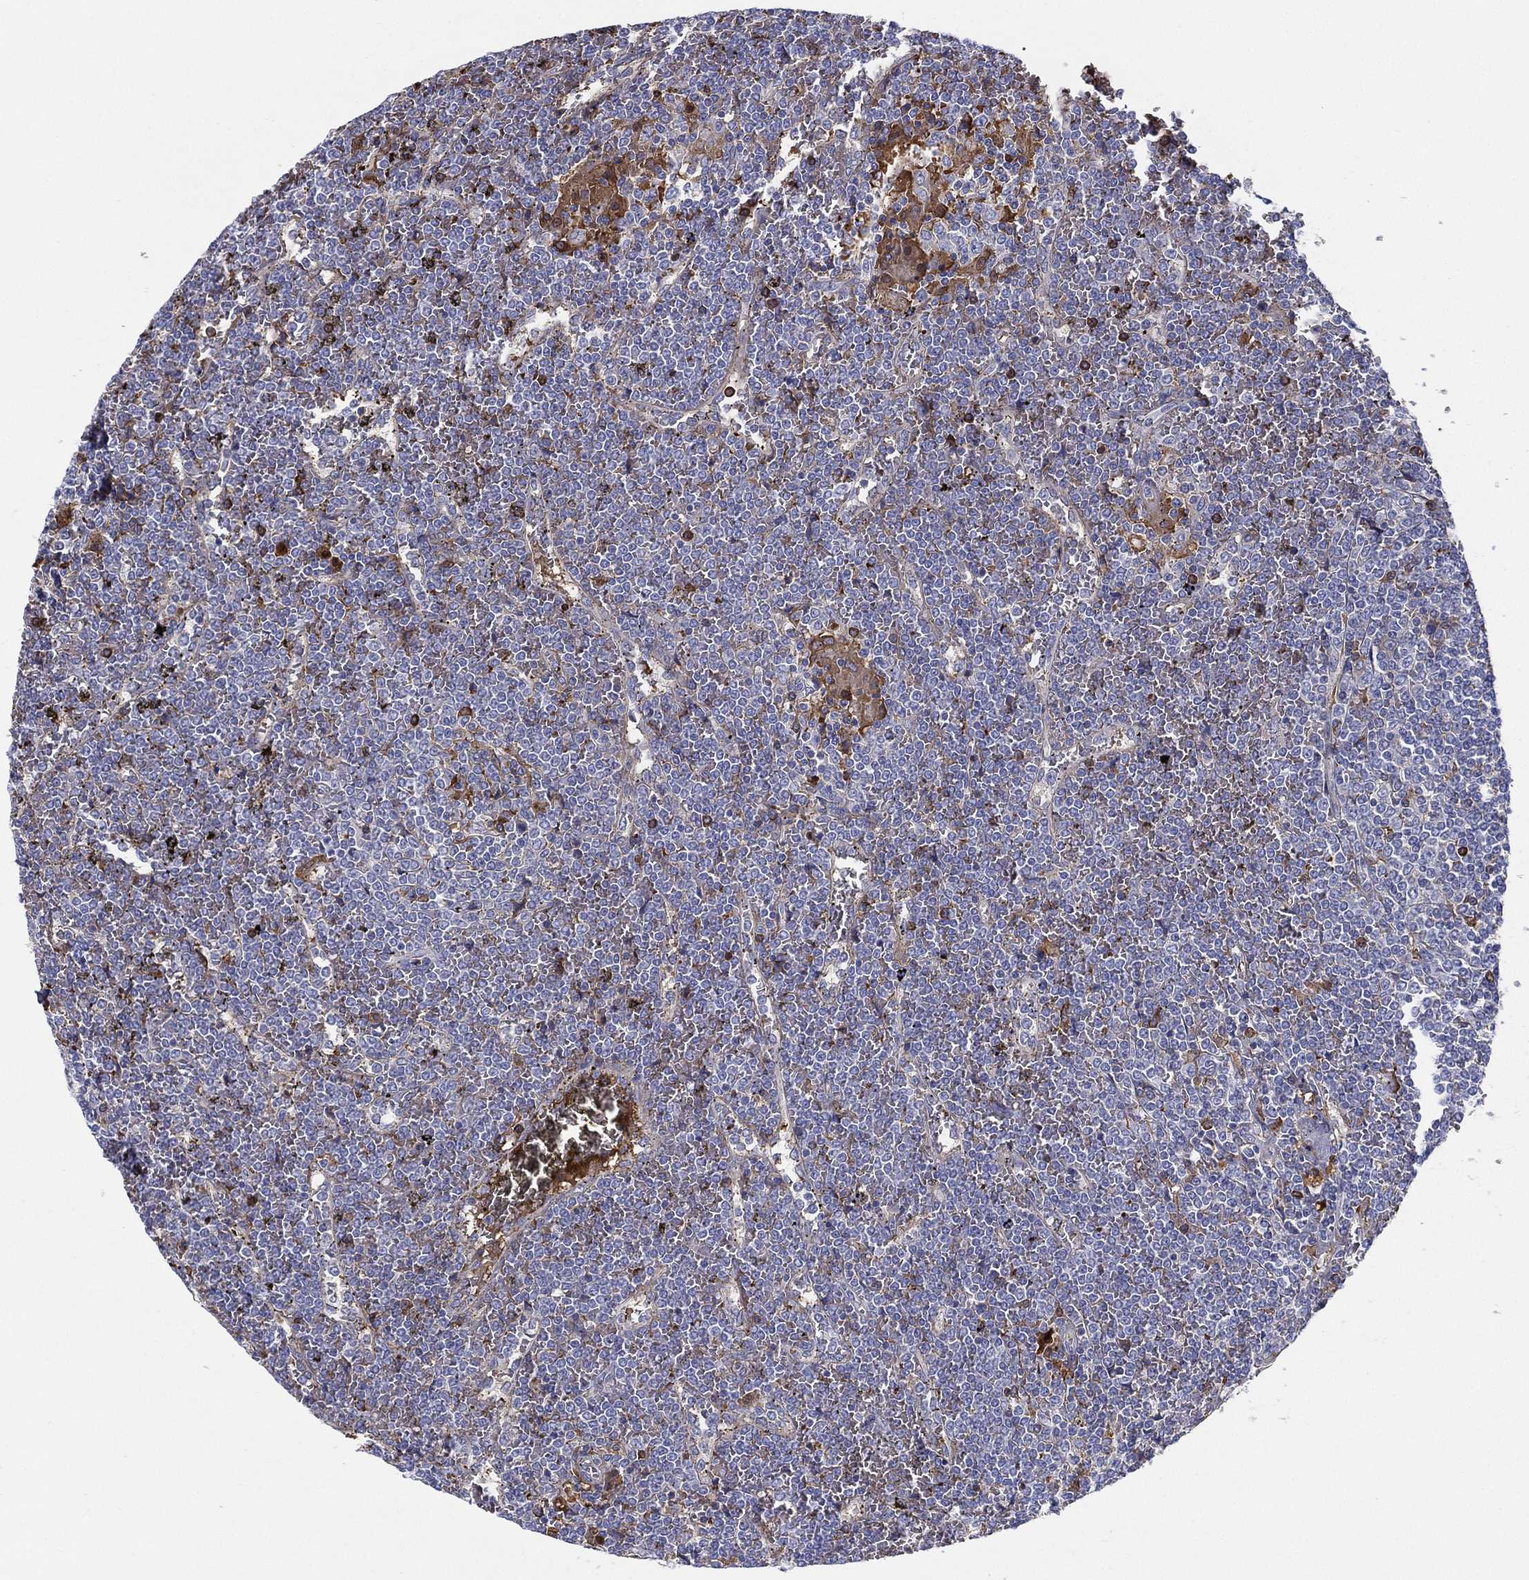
{"staining": {"intensity": "negative", "quantity": "none", "location": "none"}, "tissue": "lymphoma", "cell_type": "Tumor cells", "image_type": "cancer", "snomed": [{"axis": "morphology", "description": "Malignant lymphoma, non-Hodgkin's type, Low grade"}, {"axis": "topography", "description": "Spleen"}], "caption": "This image is of lymphoma stained with immunohistochemistry (IHC) to label a protein in brown with the nuclei are counter-stained blue. There is no positivity in tumor cells. The staining is performed using DAB brown chromogen with nuclei counter-stained in using hematoxylin.", "gene": "IFNB1", "patient": {"sex": "female", "age": 19}}